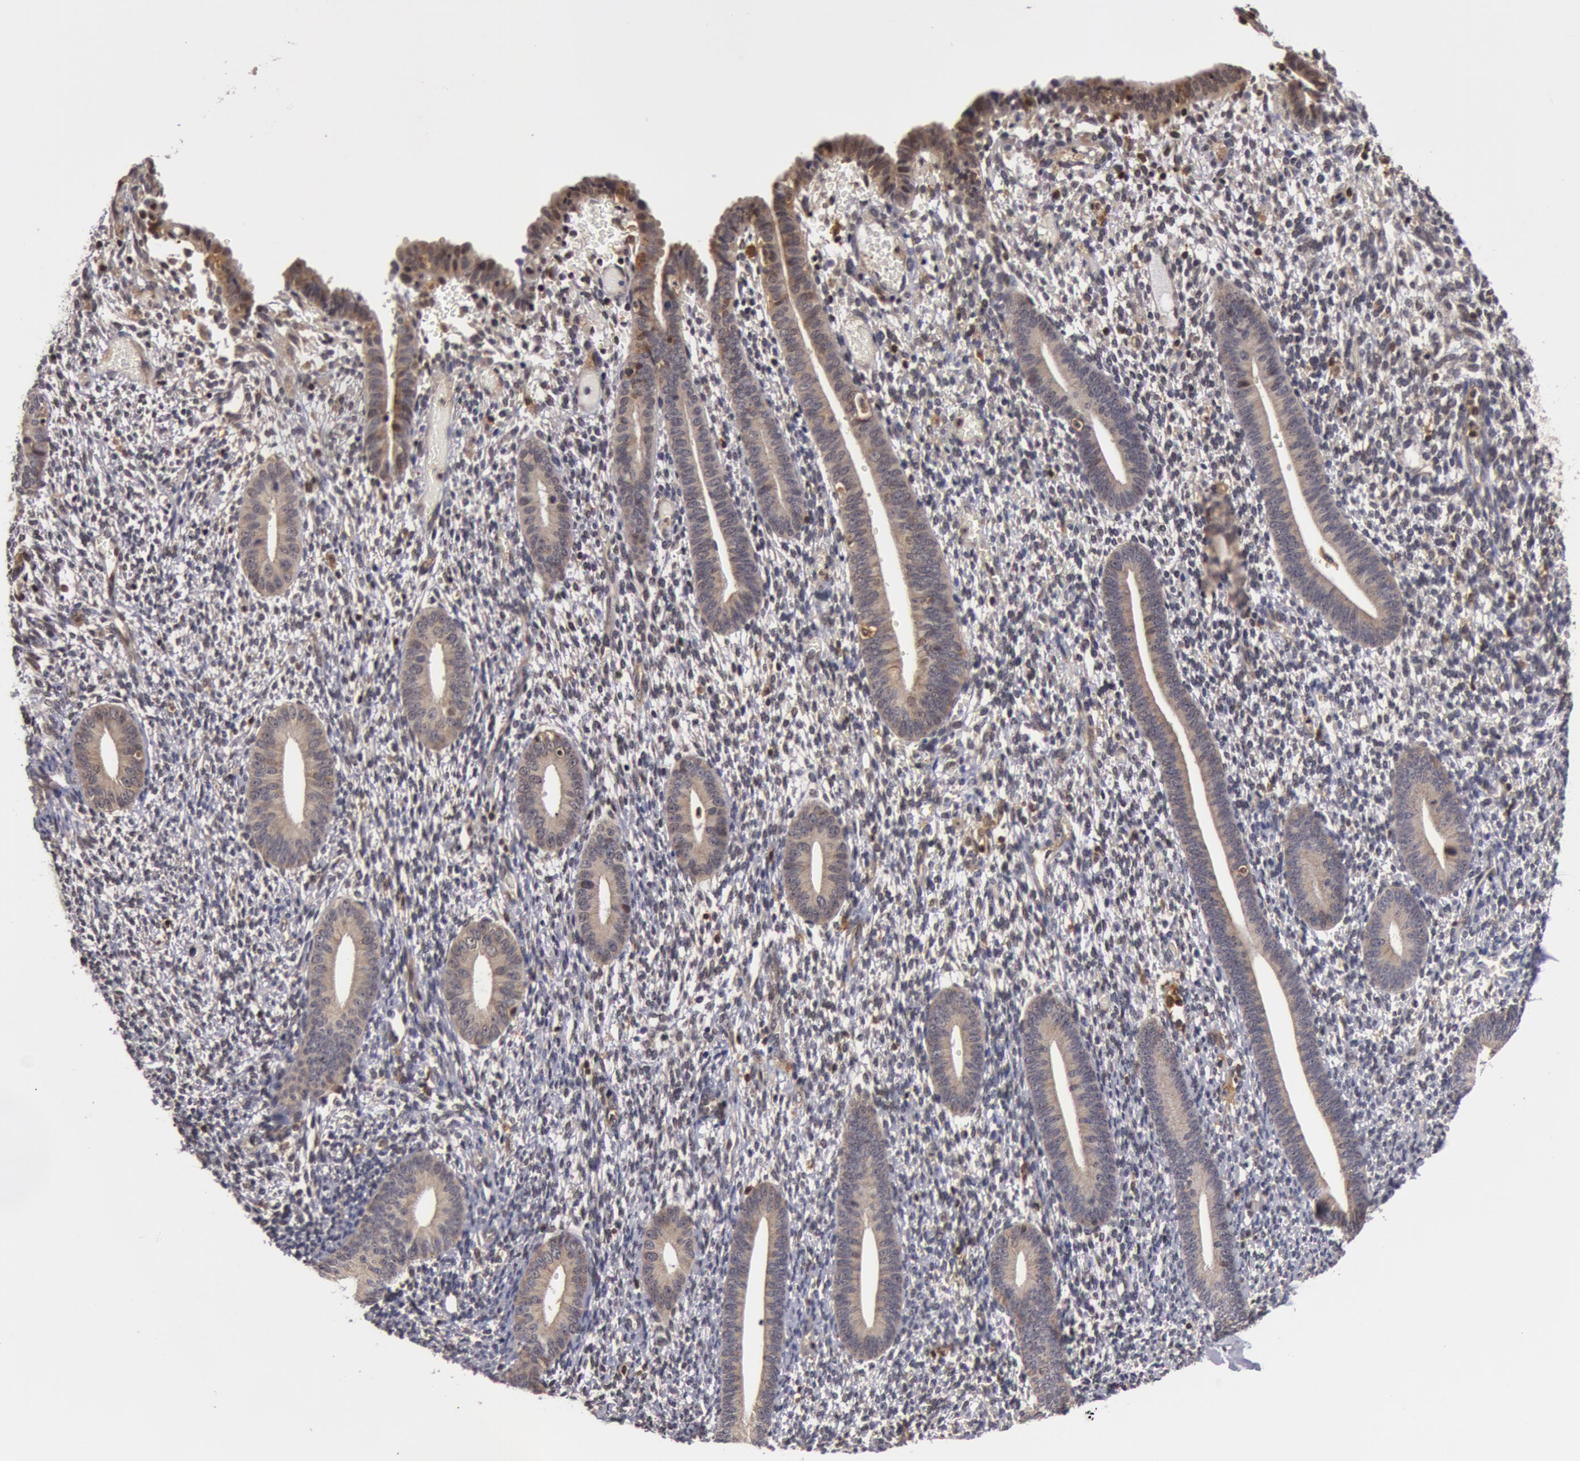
{"staining": {"intensity": "negative", "quantity": "none", "location": "none"}, "tissue": "endometrium", "cell_type": "Cells in endometrial stroma", "image_type": "normal", "snomed": [{"axis": "morphology", "description": "Normal tissue, NOS"}, {"axis": "topography", "description": "Smooth muscle"}, {"axis": "topography", "description": "Endometrium"}], "caption": "Endometrium stained for a protein using immunohistochemistry reveals no expression cells in endometrial stroma.", "gene": "ZNF350", "patient": {"sex": "female", "age": 57}}